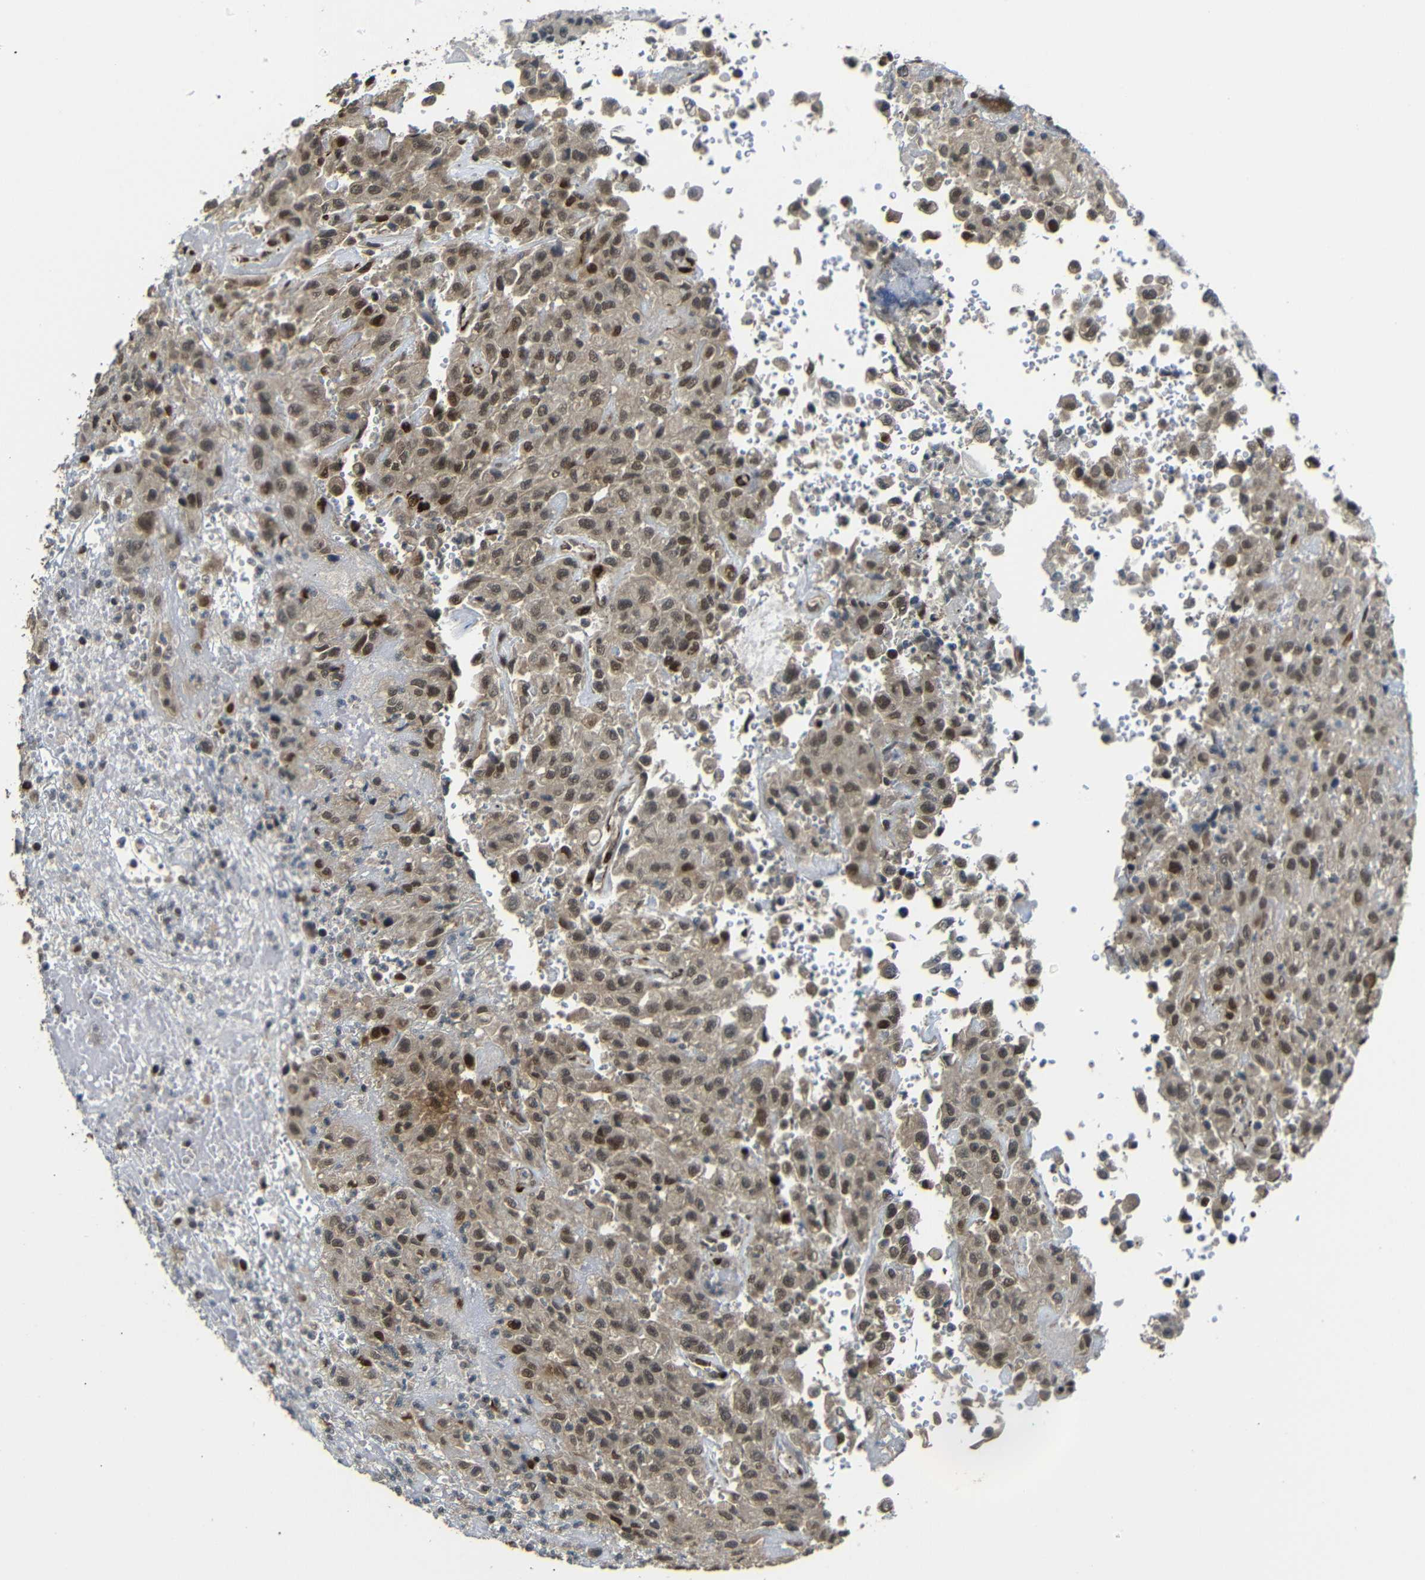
{"staining": {"intensity": "moderate", "quantity": ">75%", "location": "cytoplasmic/membranous,nuclear"}, "tissue": "urothelial cancer", "cell_type": "Tumor cells", "image_type": "cancer", "snomed": [{"axis": "morphology", "description": "Urothelial carcinoma, High grade"}, {"axis": "topography", "description": "Urinary bladder"}], "caption": "Protein staining by IHC shows moderate cytoplasmic/membranous and nuclear expression in approximately >75% of tumor cells in urothelial carcinoma (high-grade).", "gene": "TBX2", "patient": {"sex": "male", "age": 46}}